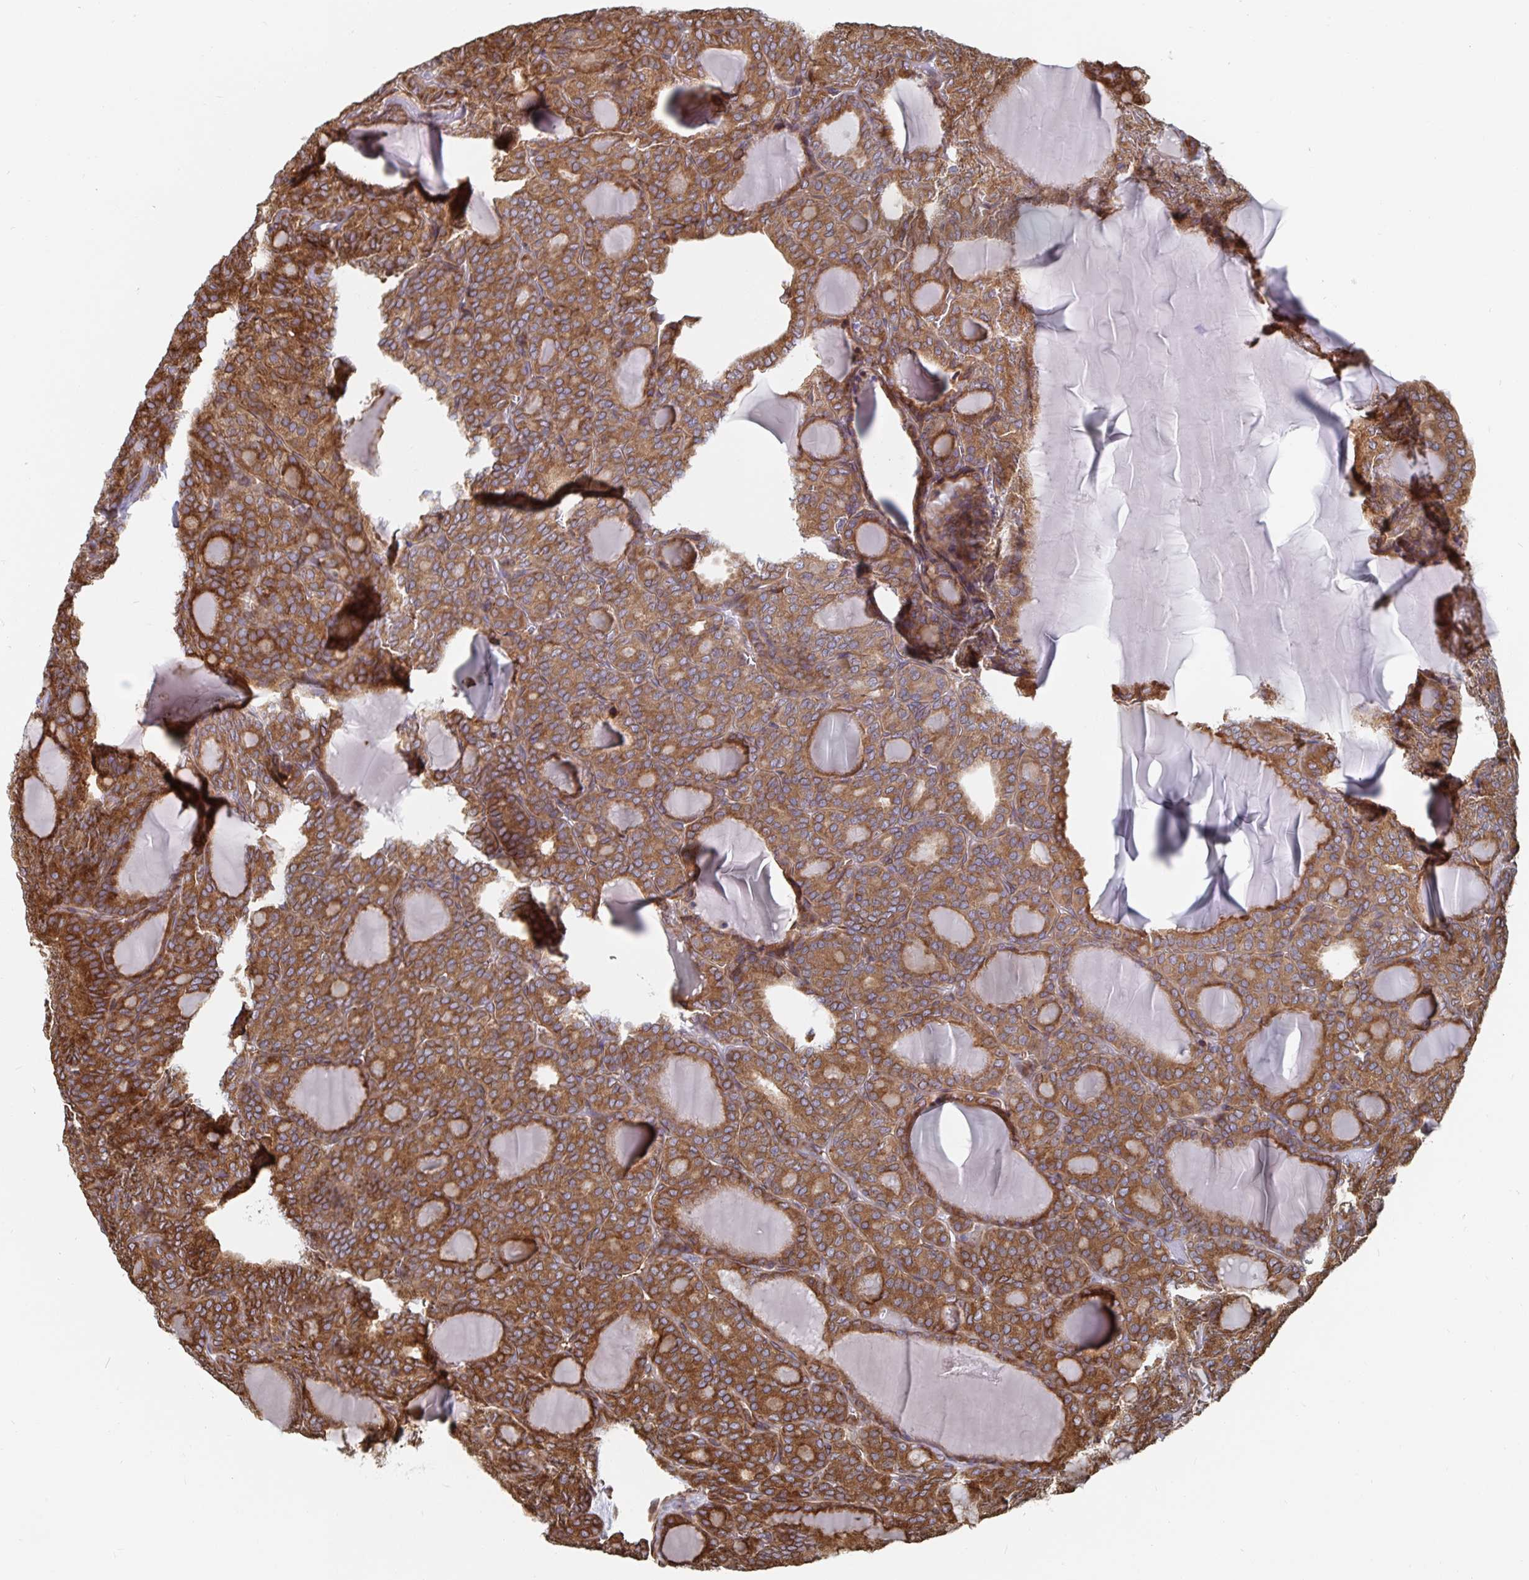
{"staining": {"intensity": "strong", "quantity": ">75%", "location": "cytoplasmic/membranous"}, "tissue": "thyroid cancer", "cell_type": "Tumor cells", "image_type": "cancer", "snomed": [{"axis": "morphology", "description": "Follicular adenoma carcinoma, NOS"}, {"axis": "topography", "description": "Thyroid gland"}], "caption": "IHC histopathology image of human thyroid follicular adenoma carcinoma stained for a protein (brown), which shows high levels of strong cytoplasmic/membranous staining in about >75% of tumor cells.", "gene": "BCAP29", "patient": {"sex": "male", "age": 74}}